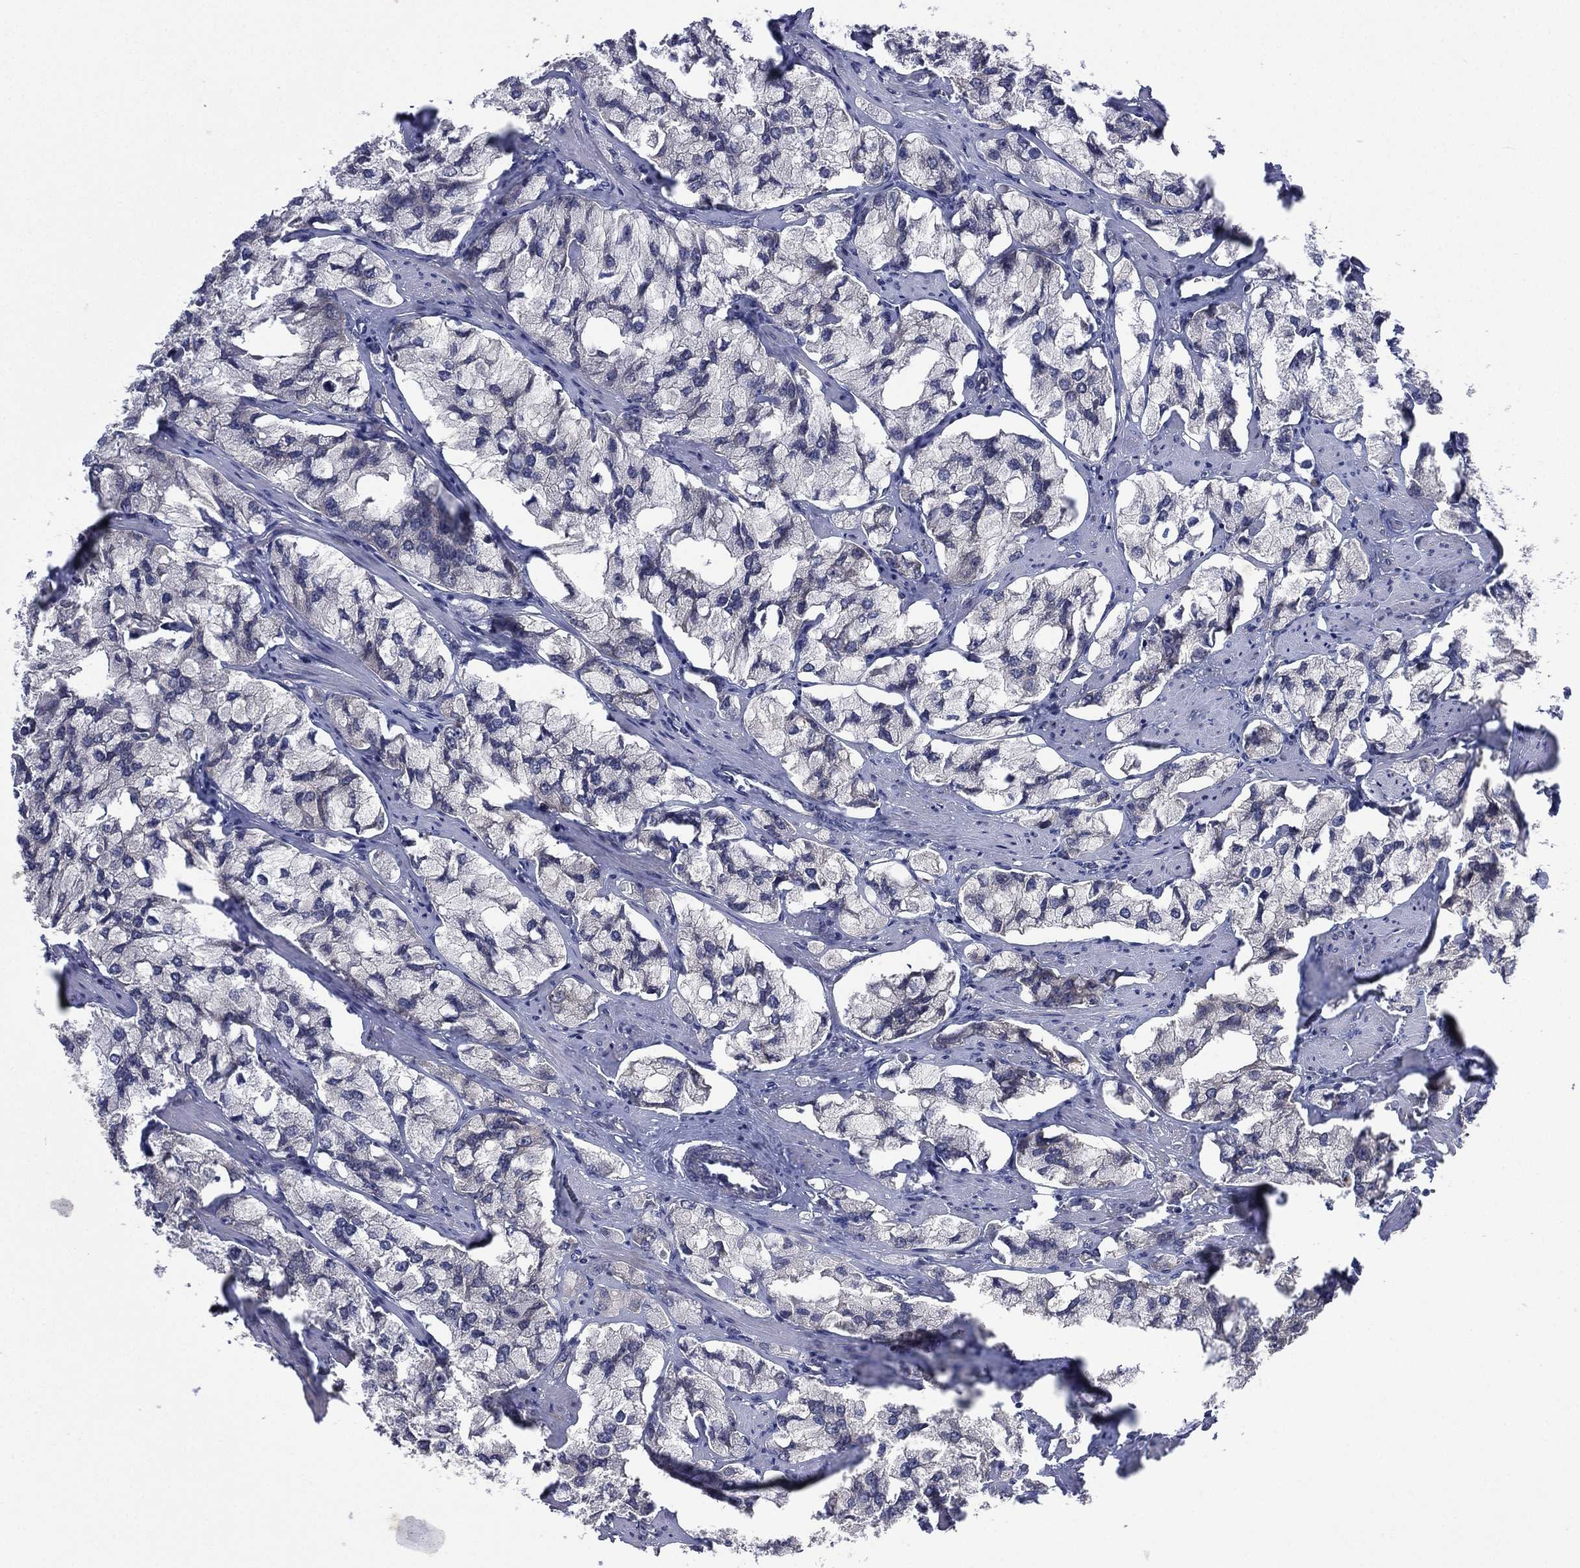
{"staining": {"intensity": "negative", "quantity": "none", "location": "none"}, "tissue": "prostate cancer", "cell_type": "Tumor cells", "image_type": "cancer", "snomed": [{"axis": "morphology", "description": "Adenocarcinoma, NOS"}, {"axis": "topography", "description": "Prostate and seminal vesicle, NOS"}, {"axis": "topography", "description": "Prostate"}], "caption": "Protein analysis of prostate cancer exhibits no significant staining in tumor cells.", "gene": "MPP7", "patient": {"sex": "male", "age": 64}}